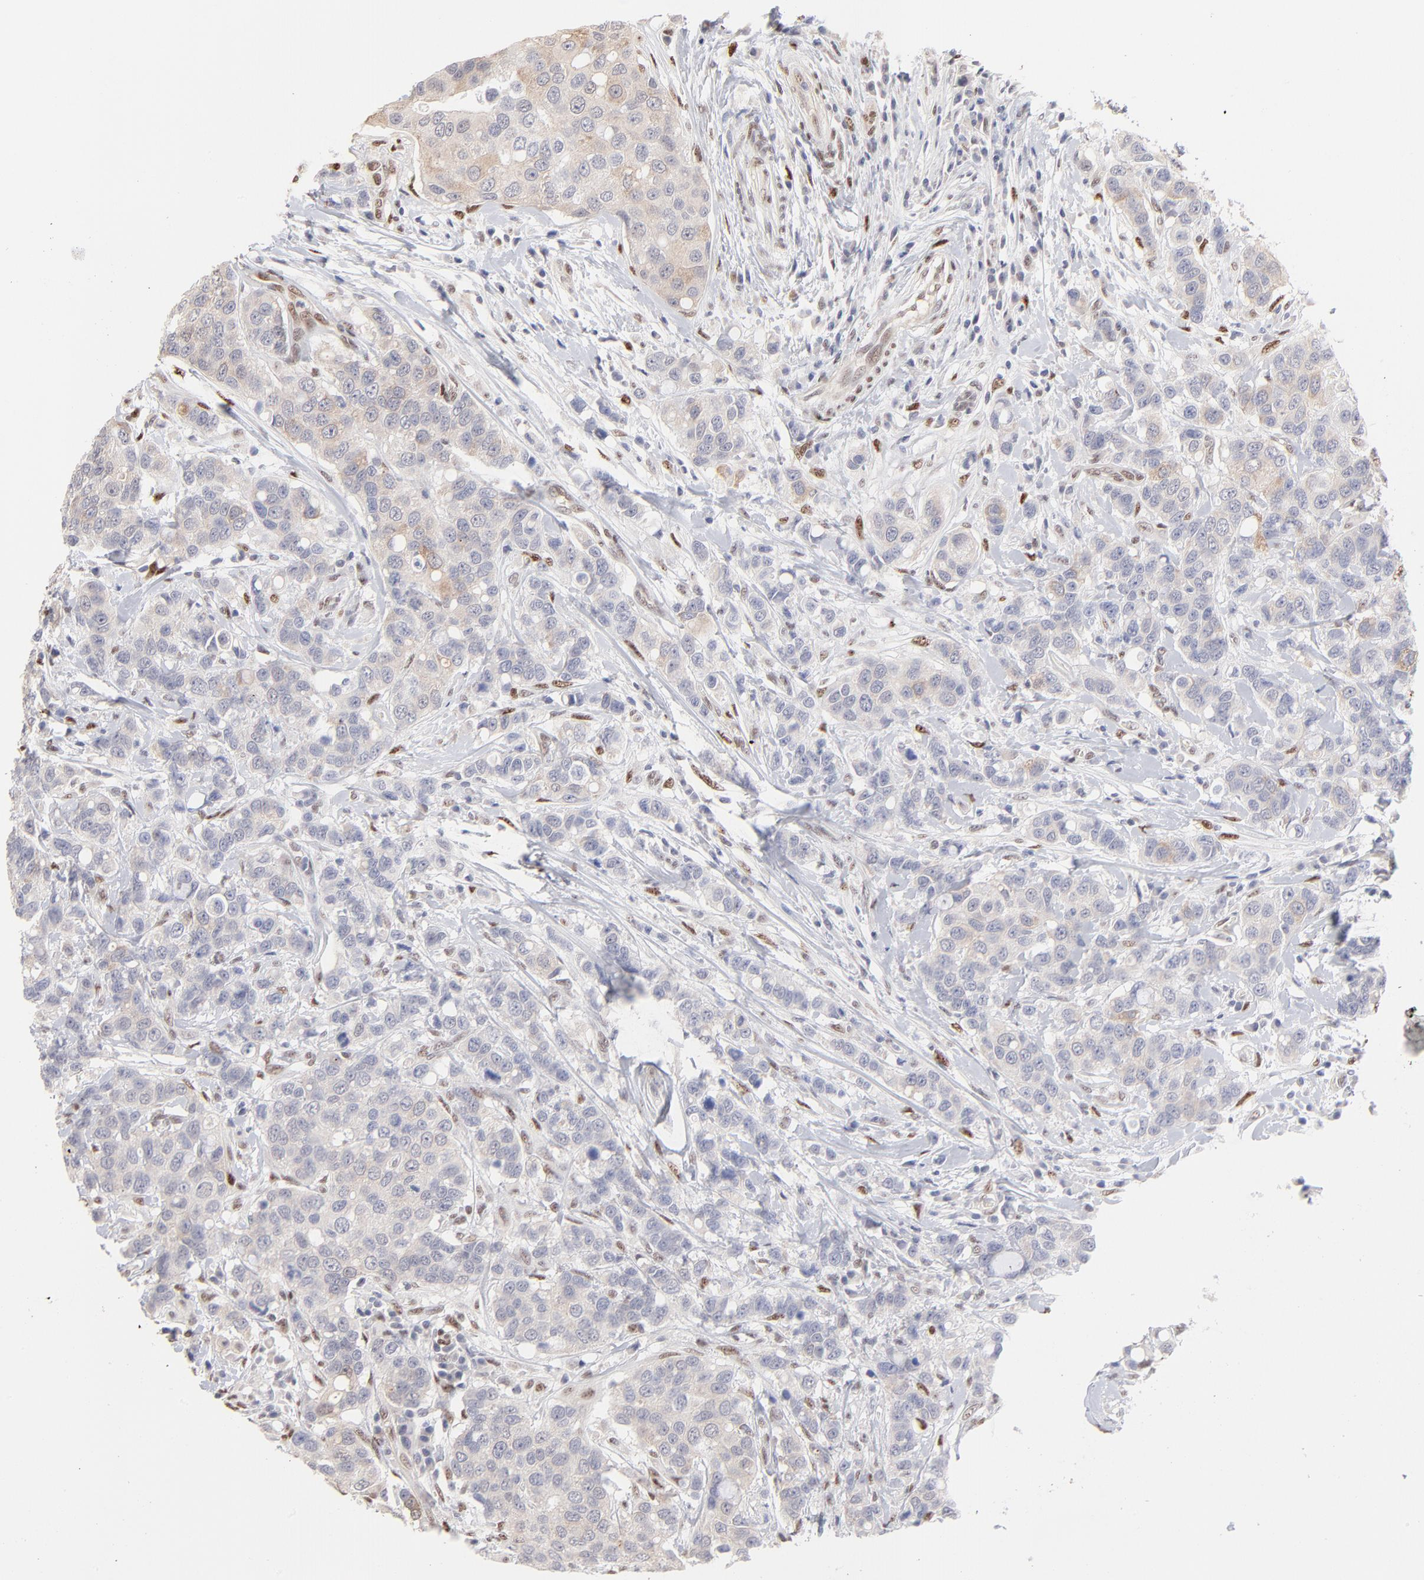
{"staining": {"intensity": "negative", "quantity": "none", "location": "none"}, "tissue": "breast cancer", "cell_type": "Tumor cells", "image_type": "cancer", "snomed": [{"axis": "morphology", "description": "Duct carcinoma"}, {"axis": "topography", "description": "Breast"}], "caption": "Immunohistochemistry of breast cancer (invasive ductal carcinoma) shows no expression in tumor cells.", "gene": "STAT3", "patient": {"sex": "female", "age": 27}}